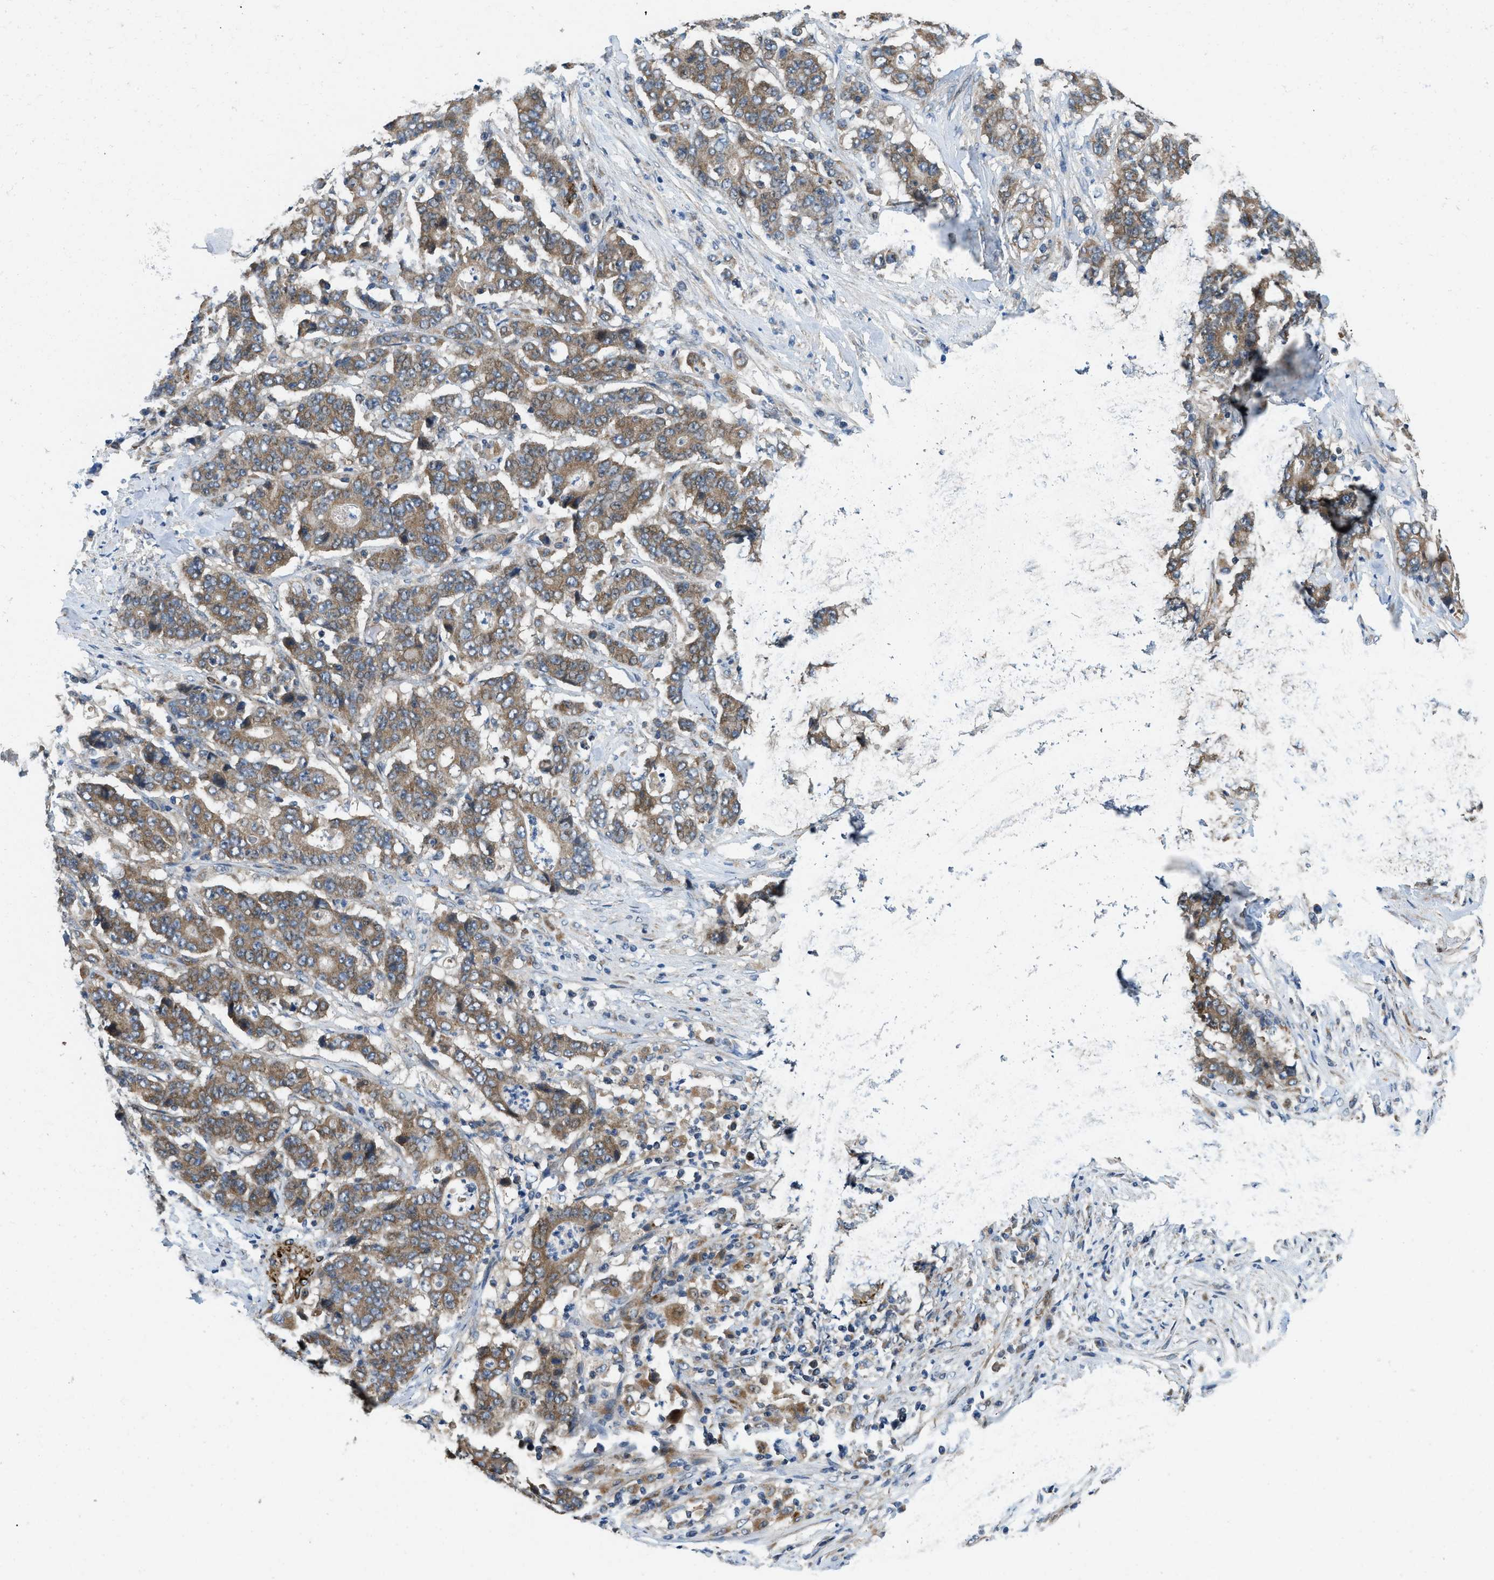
{"staining": {"intensity": "moderate", "quantity": ">75%", "location": "cytoplasmic/membranous"}, "tissue": "stomach cancer", "cell_type": "Tumor cells", "image_type": "cancer", "snomed": [{"axis": "morphology", "description": "Adenocarcinoma, NOS"}, {"axis": "topography", "description": "Stomach"}], "caption": "A micrograph of stomach cancer stained for a protein exhibits moderate cytoplasmic/membranous brown staining in tumor cells.", "gene": "ZNF599", "patient": {"sex": "female", "age": 73}}